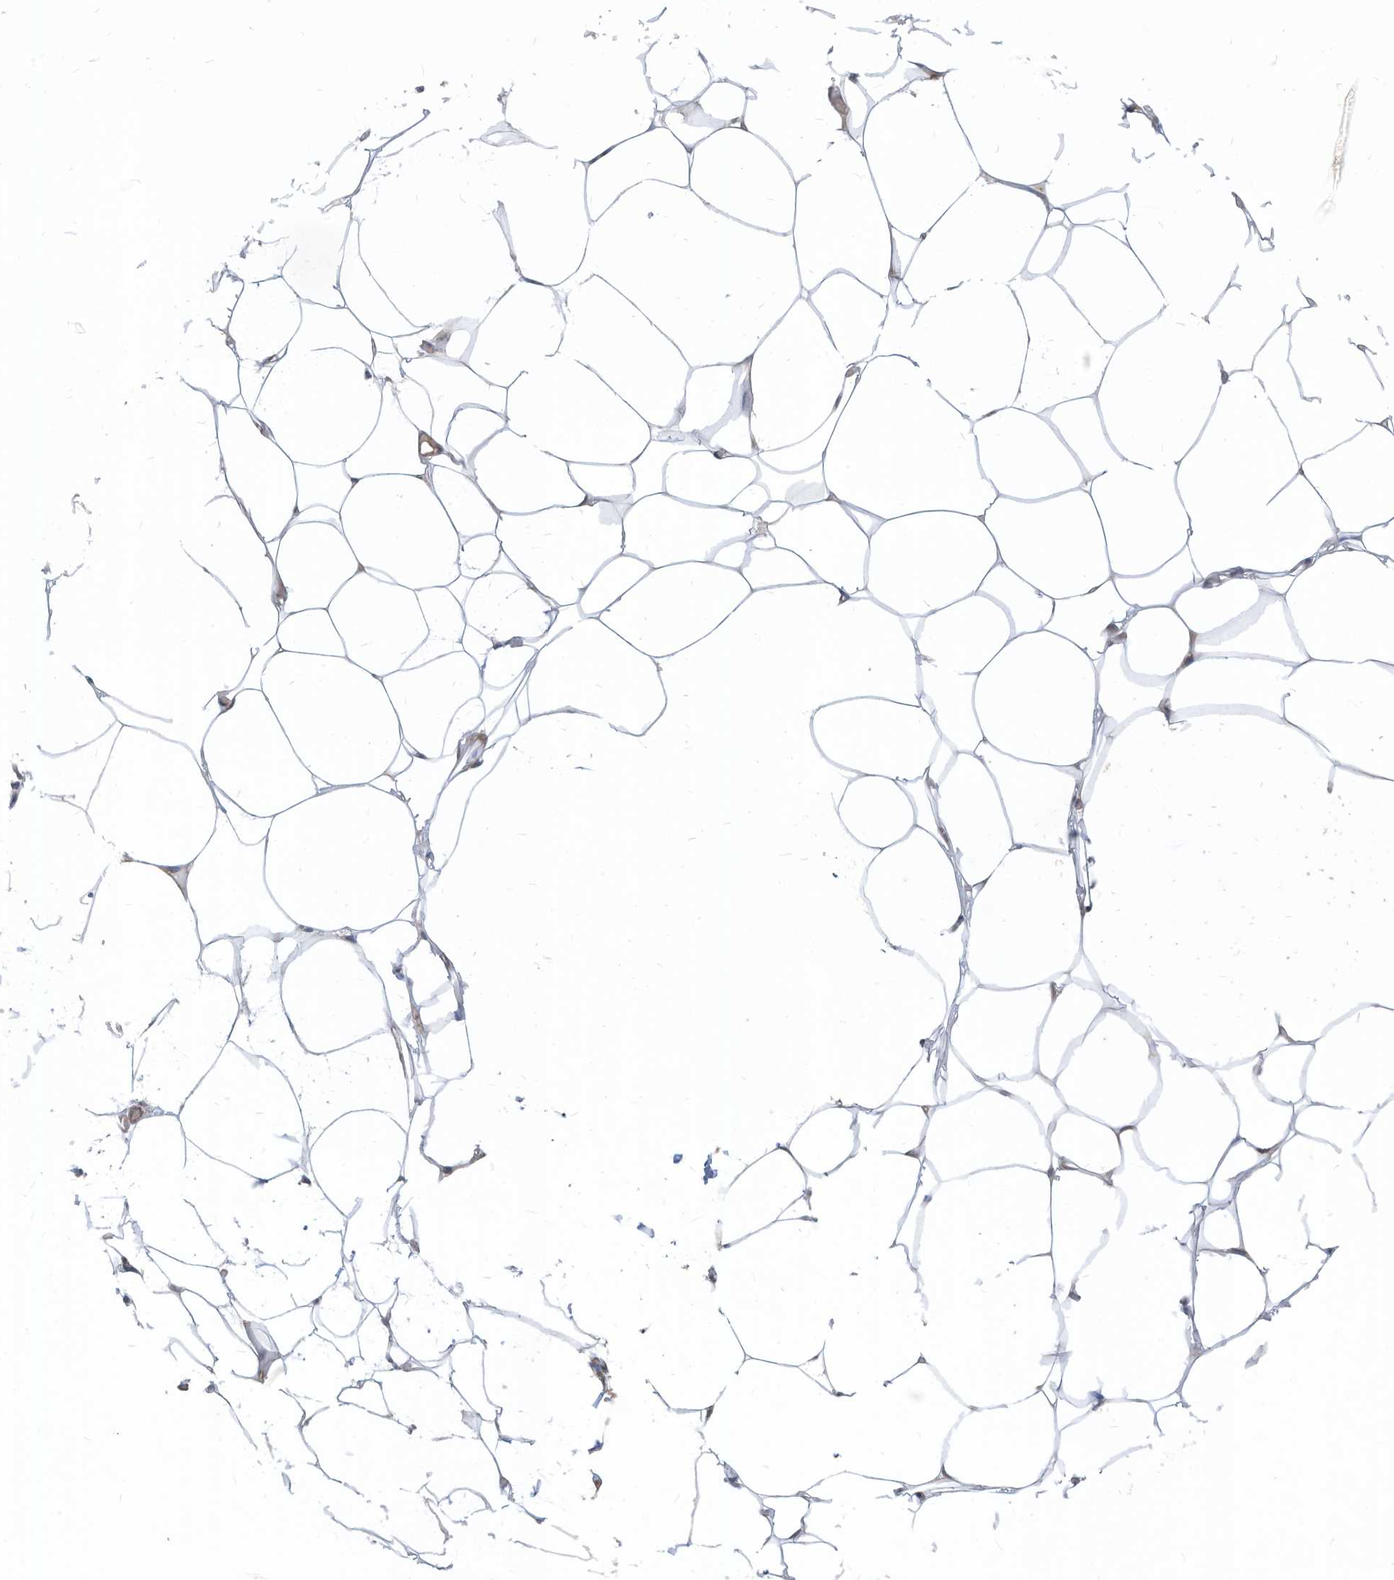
{"staining": {"intensity": "negative", "quantity": "none", "location": "none"}, "tissue": "adipose tissue", "cell_type": "Adipocytes", "image_type": "normal", "snomed": [{"axis": "morphology", "description": "Normal tissue, NOS"}, {"axis": "topography", "description": "Breast"}], "caption": "Immunohistochemistry (IHC) histopathology image of unremarkable adipose tissue: adipose tissue stained with DAB (3,3'-diaminobenzidine) reveals no significant protein staining in adipocytes.", "gene": "GPATCH3", "patient": {"sex": "female", "age": 23}}